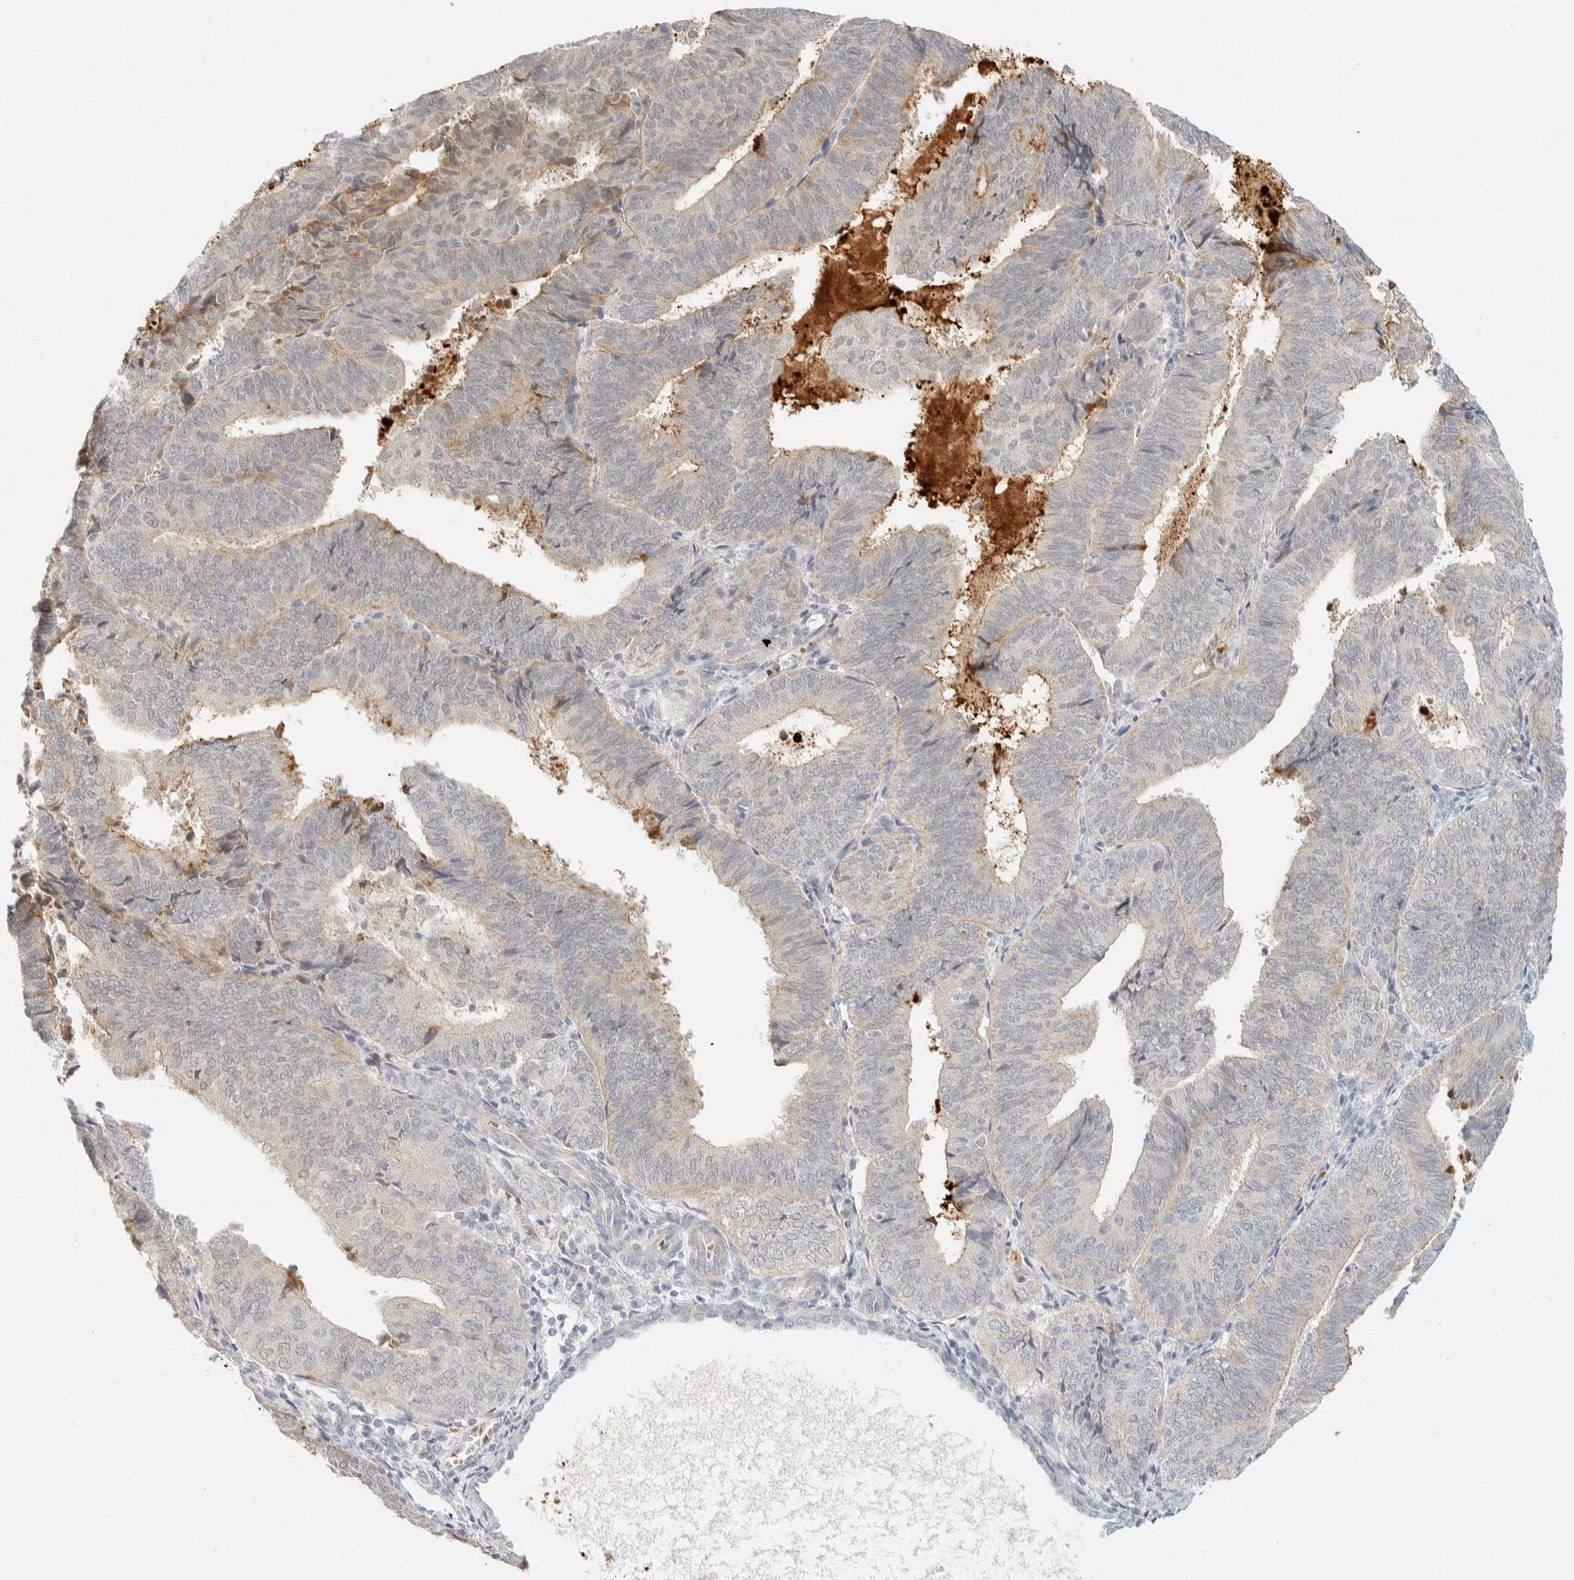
{"staining": {"intensity": "weak", "quantity": "<25%", "location": "cytoplasmic/membranous"}, "tissue": "endometrial cancer", "cell_type": "Tumor cells", "image_type": "cancer", "snomed": [{"axis": "morphology", "description": "Adenocarcinoma, NOS"}, {"axis": "topography", "description": "Endometrium"}], "caption": "A high-resolution image shows IHC staining of endometrial adenocarcinoma, which displays no significant staining in tumor cells.", "gene": "TNK1", "patient": {"sex": "female", "age": 81}}